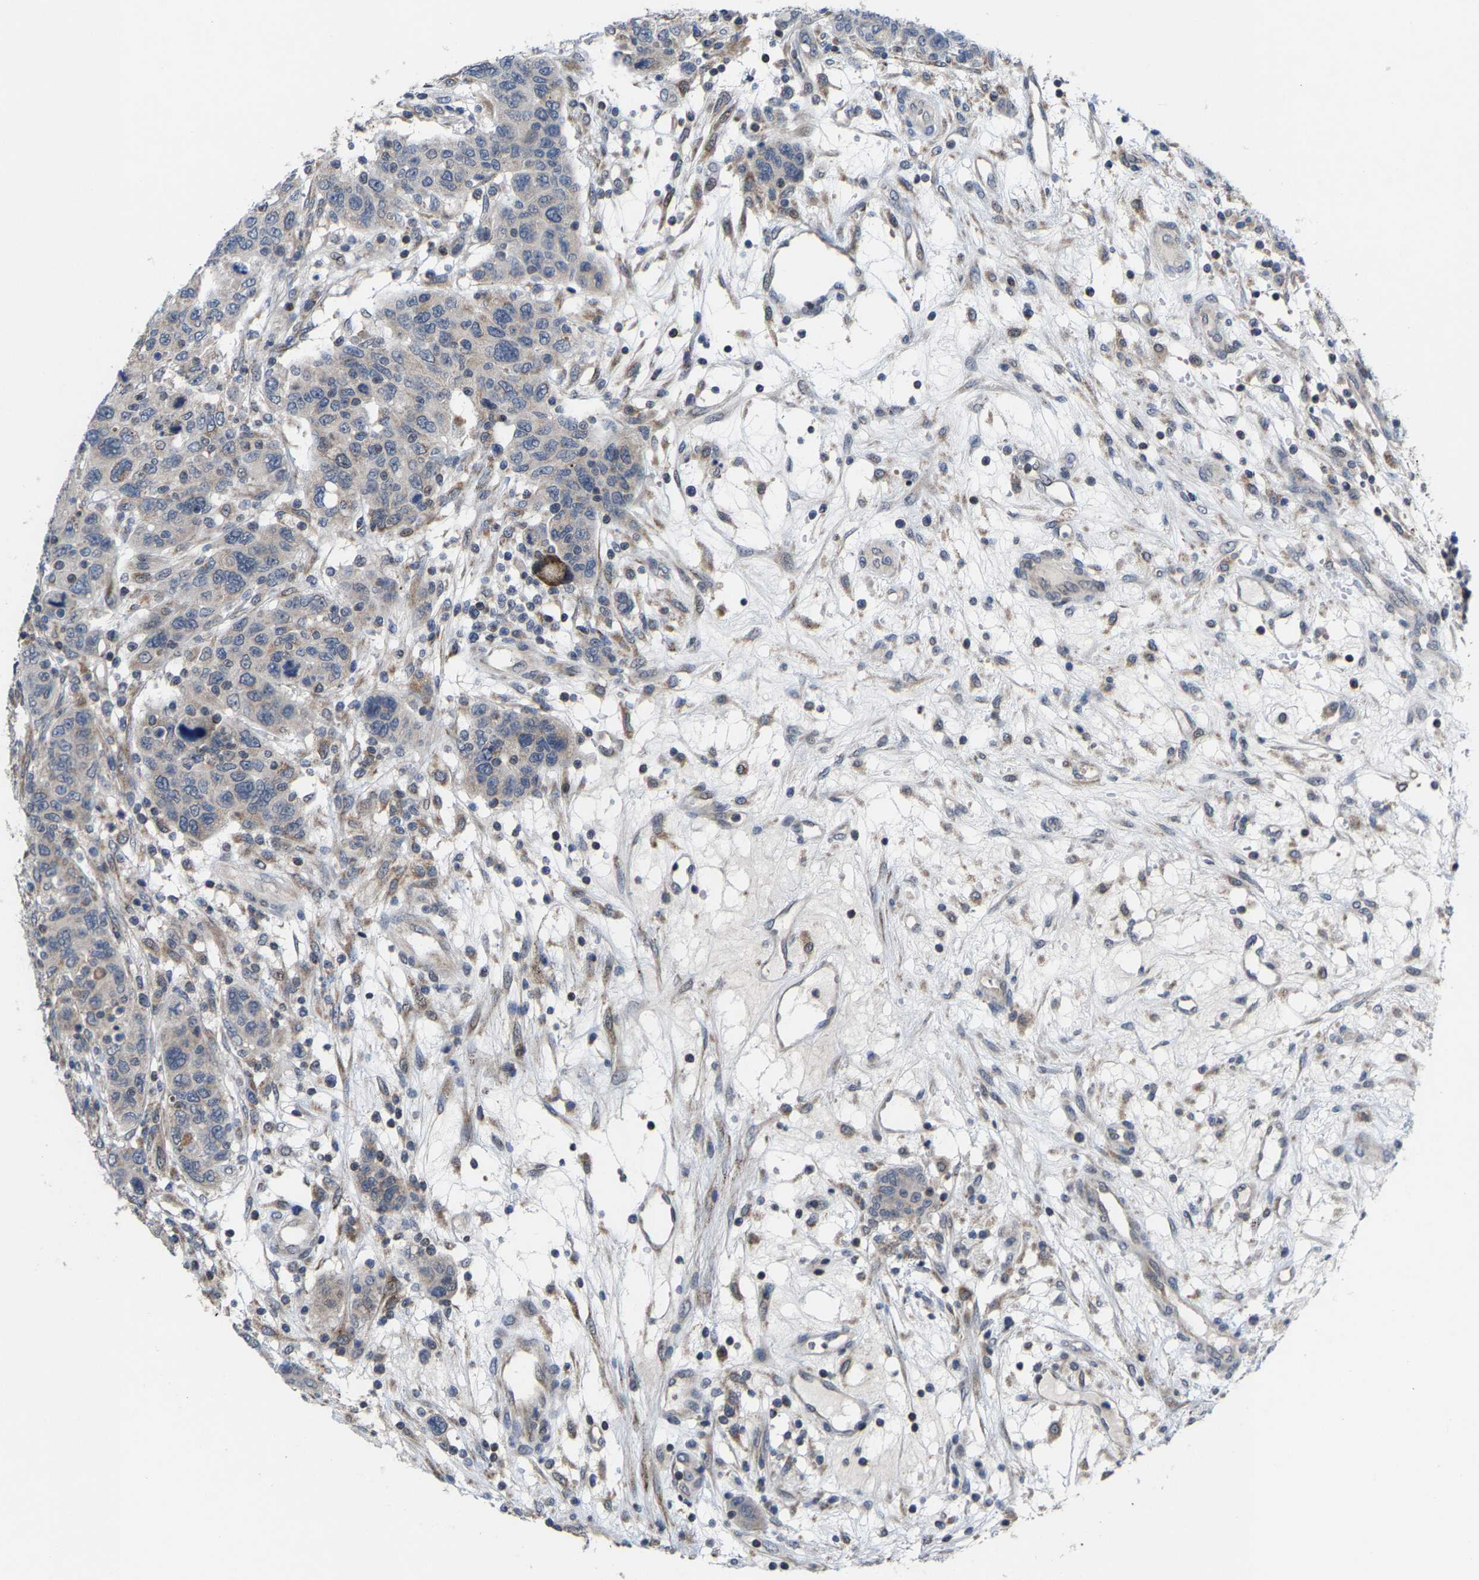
{"staining": {"intensity": "moderate", "quantity": "<25%", "location": "cytoplasmic/membranous"}, "tissue": "breast cancer", "cell_type": "Tumor cells", "image_type": "cancer", "snomed": [{"axis": "morphology", "description": "Duct carcinoma"}, {"axis": "topography", "description": "Breast"}], "caption": "Protein expression analysis of breast cancer shows moderate cytoplasmic/membranous staining in about <25% of tumor cells.", "gene": "TDRKH", "patient": {"sex": "female", "age": 37}}